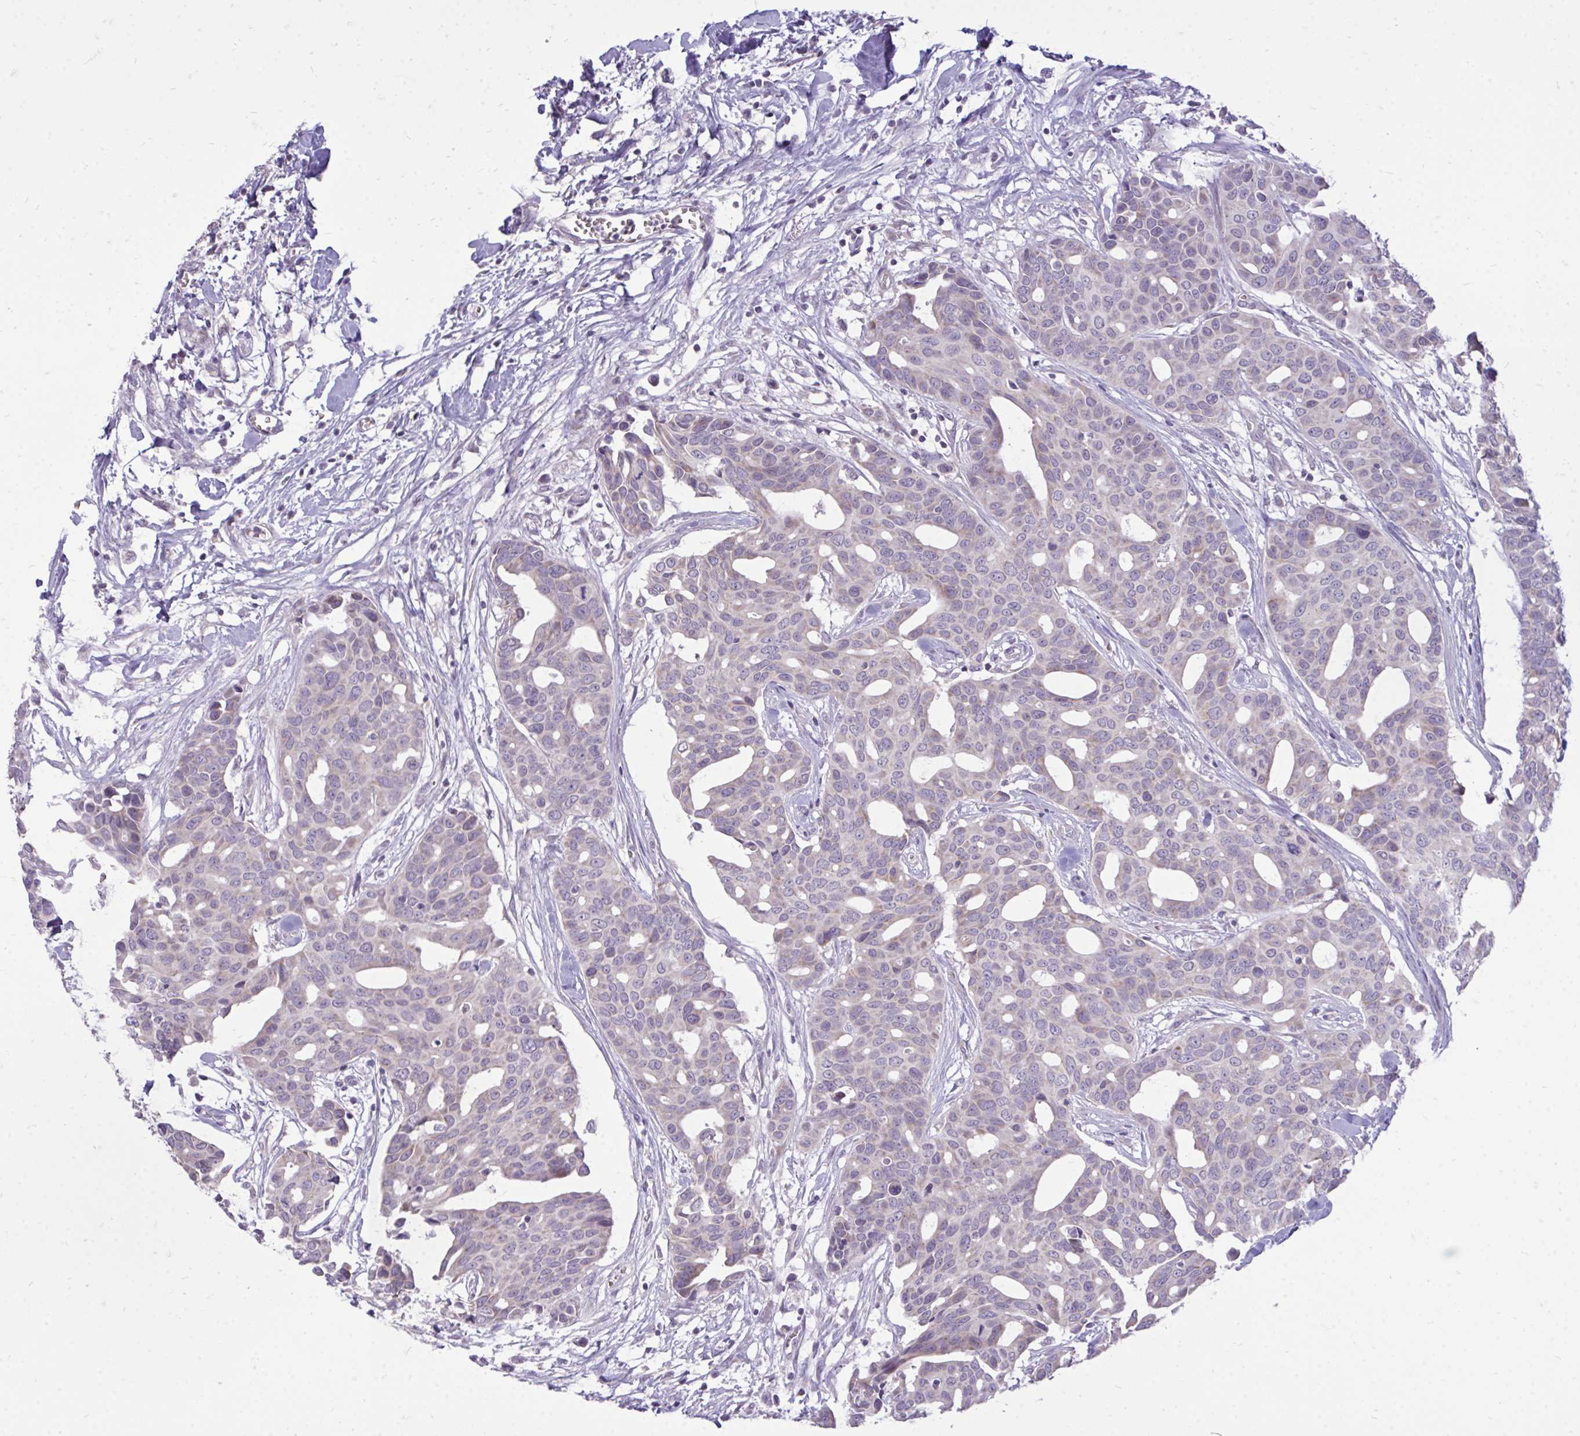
{"staining": {"intensity": "negative", "quantity": "none", "location": "none"}, "tissue": "breast cancer", "cell_type": "Tumor cells", "image_type": "cancer", "snomed": [{"axis": "morphology", "description": "Duct carcinoma"}, {"axis": "topography", "description": "Breast"}], "caption": "DAB (3,3'-diaminobenzidine) immunohistochemical staining of invasive ductal carcinoma (breast) shows no significant staining in tumor cells. (DAB (3,3'-diaminobenzidine) IHC visualized using brightfield microscopy, high magnification).", "gene": "SPTBN2", "patient": {"sex": "female", "age": 54}}